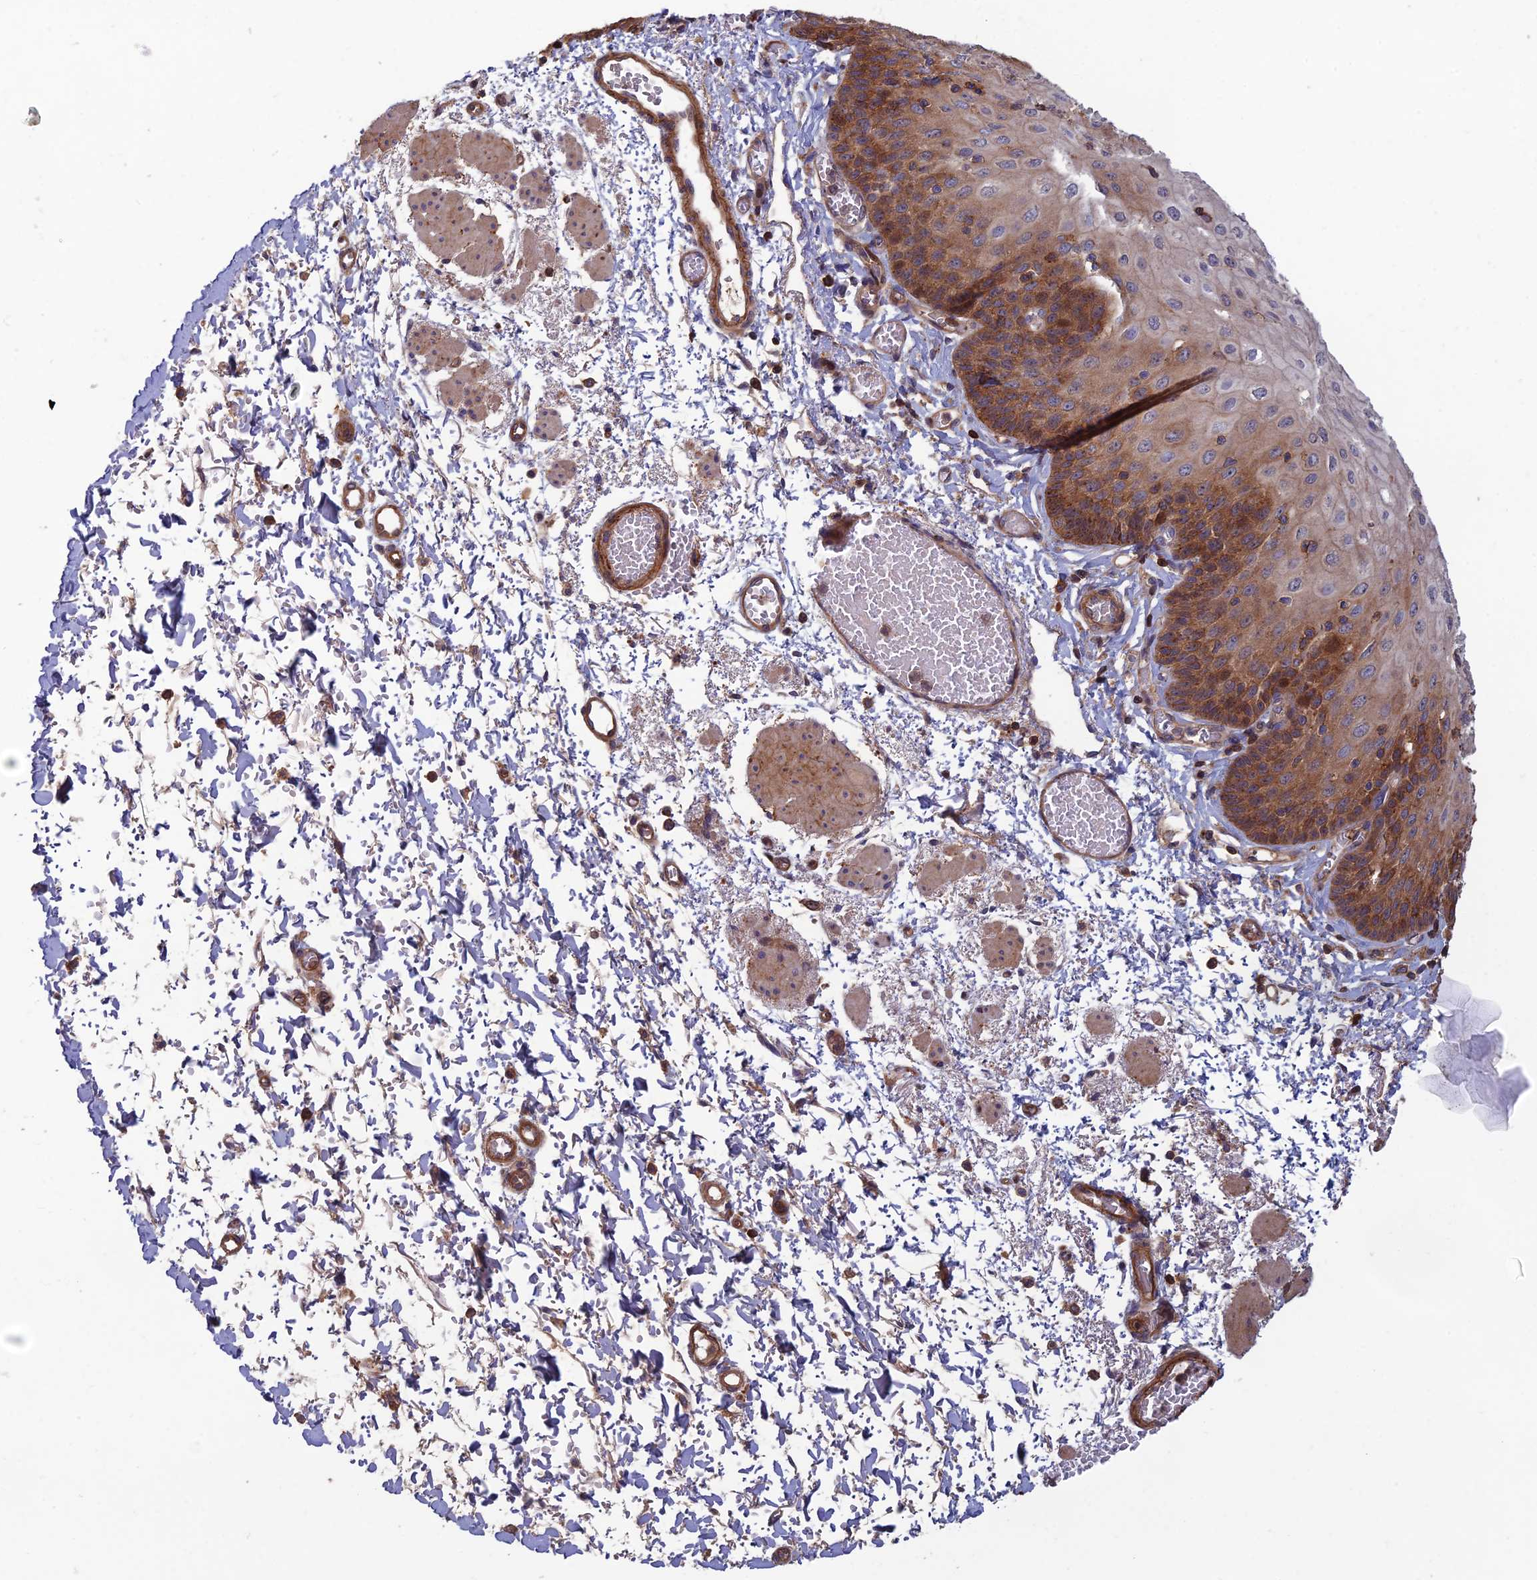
{"staining": {"intensity": "moderate", "quantity": "25%-75%", "location": "cytoplasmic/membranous"}, "tissue": "esophagus", "cell_type": "Squamous epithelial cells", "image_type": "normal", "snomed": [{"axis": "morphology", "description": "Normal tissue, NOS"}, {"axis": "topography", "description": "Esophagus"}], "caption": "IHC histopathology image of benign esophagus: esophagus stained using immunohistochemistry (IHC) demonstrates medium levels of moderate protein expression localized specifically in the cytoplasmic/membranous of squamous epithelial cells, appearing as a cytoplasmic/membranous brown color.", "gene": "C15orf62", "patient": {"sex": "male", "age": 81}}